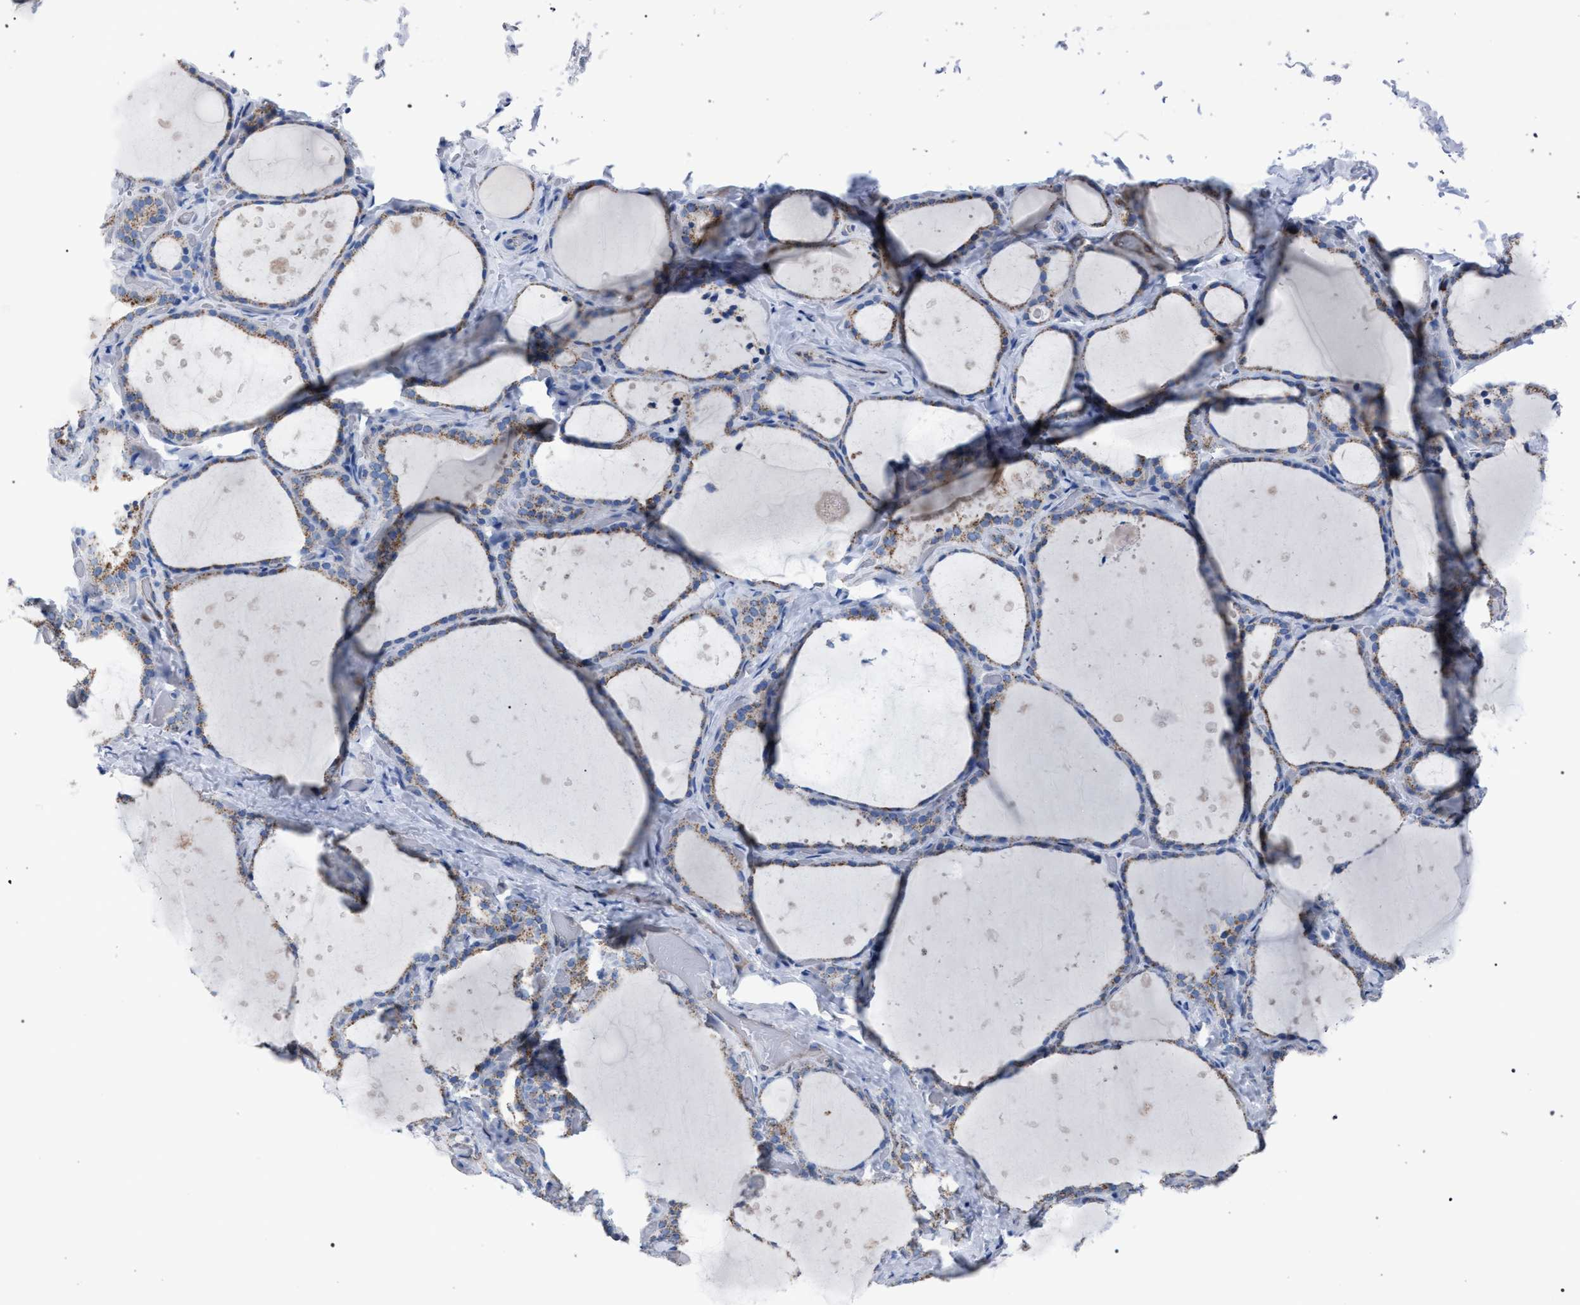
{"staining": {"intensity": "weak", "quantity": ">75%", "location": "cytoplasmic/membranous"}, "tissue": "thyroid gland", "cell_type": "Glandular cells", "image_type": "normal", "snomed": [{"axis": "morphology", "description": "Normal tissue, NOS"}, {"axis": "topography", "description": "Thyroid gland"}], "caption": "Benign thyroid gland demonstrates weak cytoplasmic/membranous positivity in approximately >75% of glandular cells, visualized by immunohistochemistry.", "gene": "HSD17B4", "patient": {"sex": "female", "age": 44}}